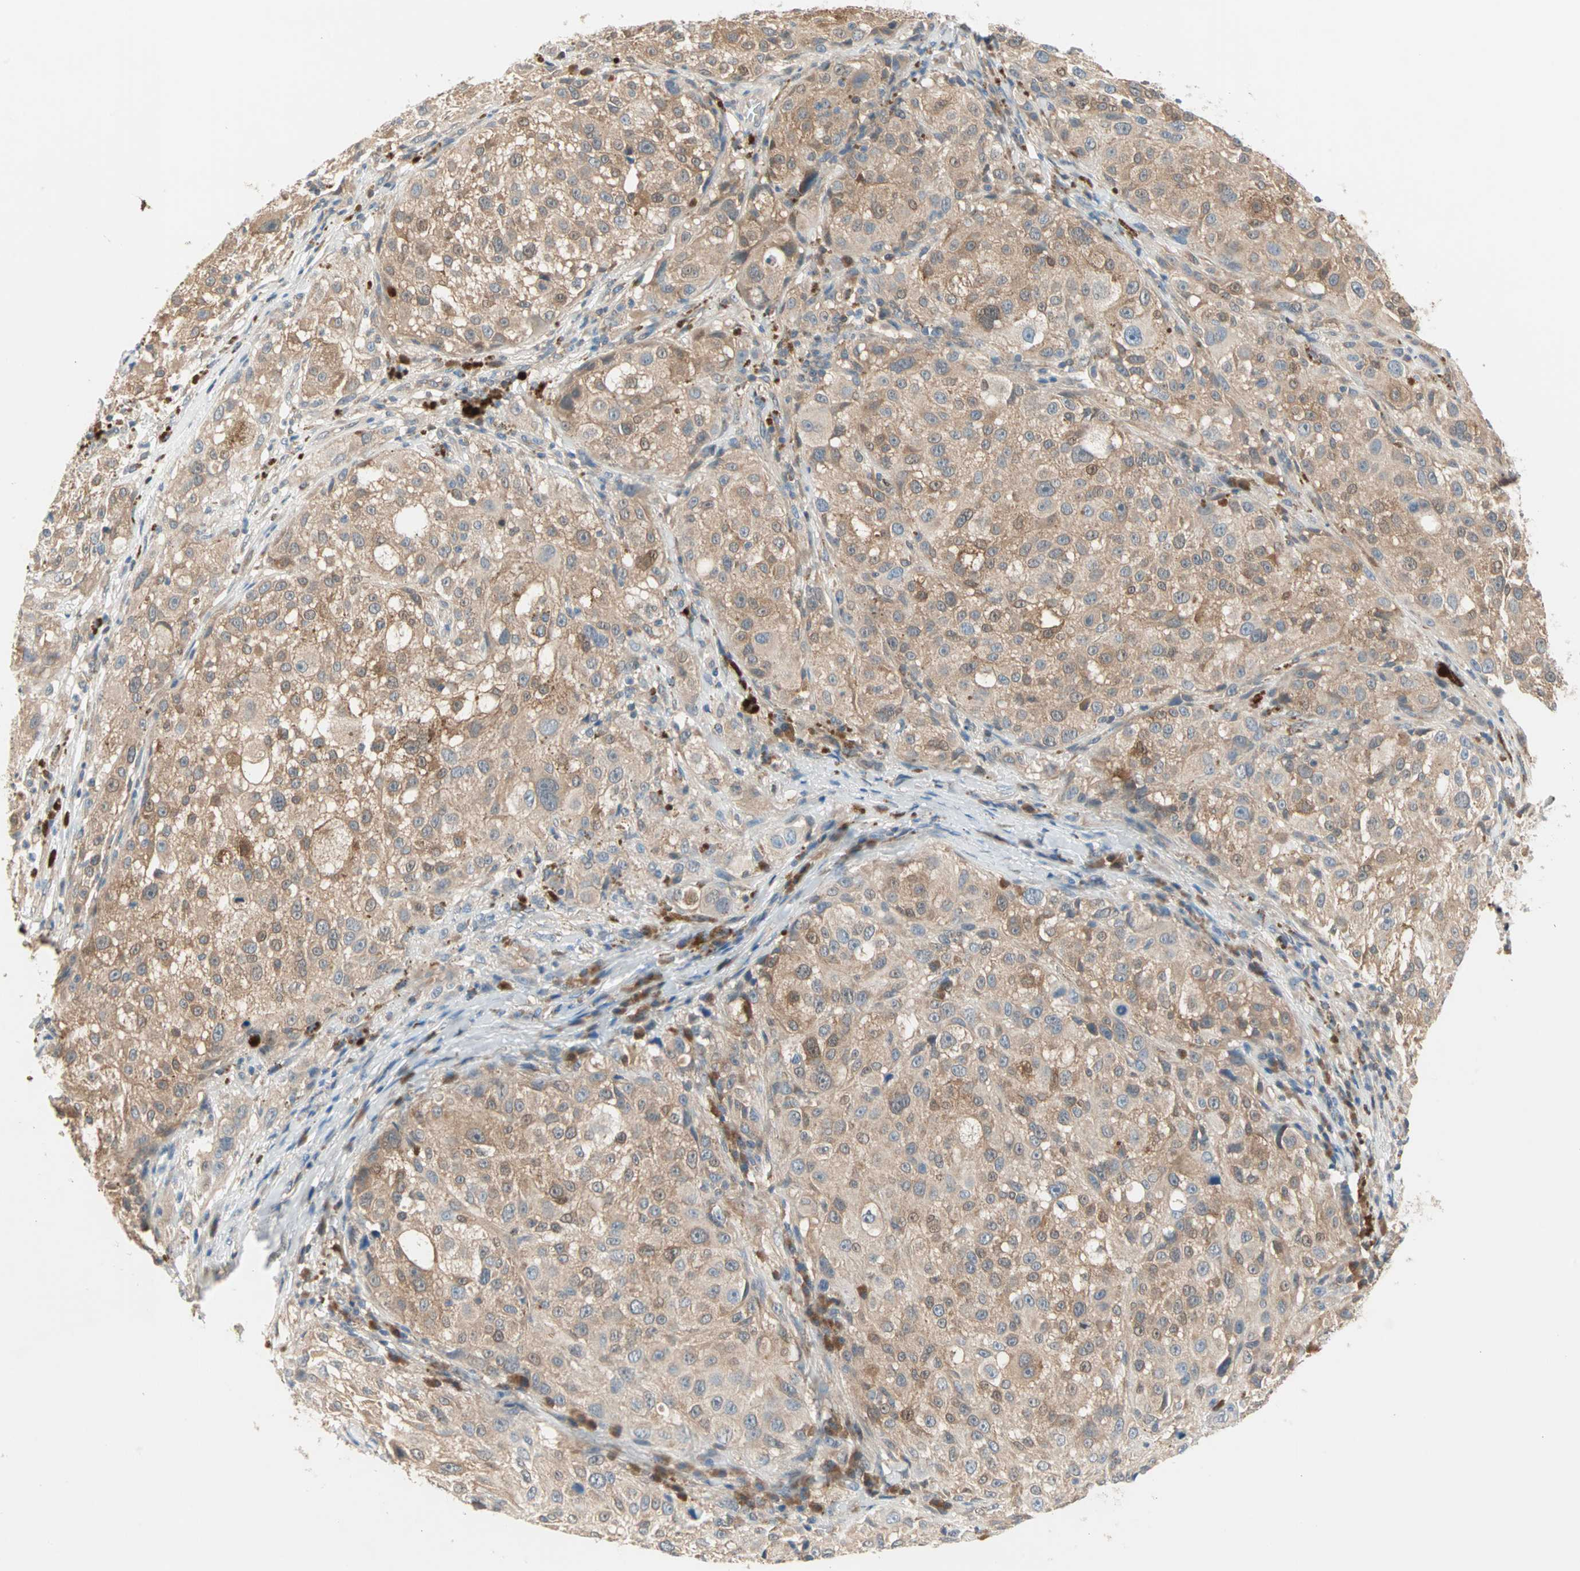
{"staining": {"intensity": "moderate", "quantity": ">75%", "location": "cytoplasmic/membranous"}, "tissue": "melanoma", "cell_type": "Tumor cells", "image_type": "cancer", "snomed": [{"axis": "morphology", "description": "Necrosis, NOS"}, {"axis": "morphology", "description": "Malignant melanoma, NOS"}, {"axis": "topography", "description": "Skin"}], "caption": "The histopathology image exhibits staining of melanoma, revealing moderate cytoplasmic/membranous protein expression (brown color) within tumor cells. Nuclei are stained in blue.", "gene": "MPI", "patient": {"sex": "female", "age": 87}}